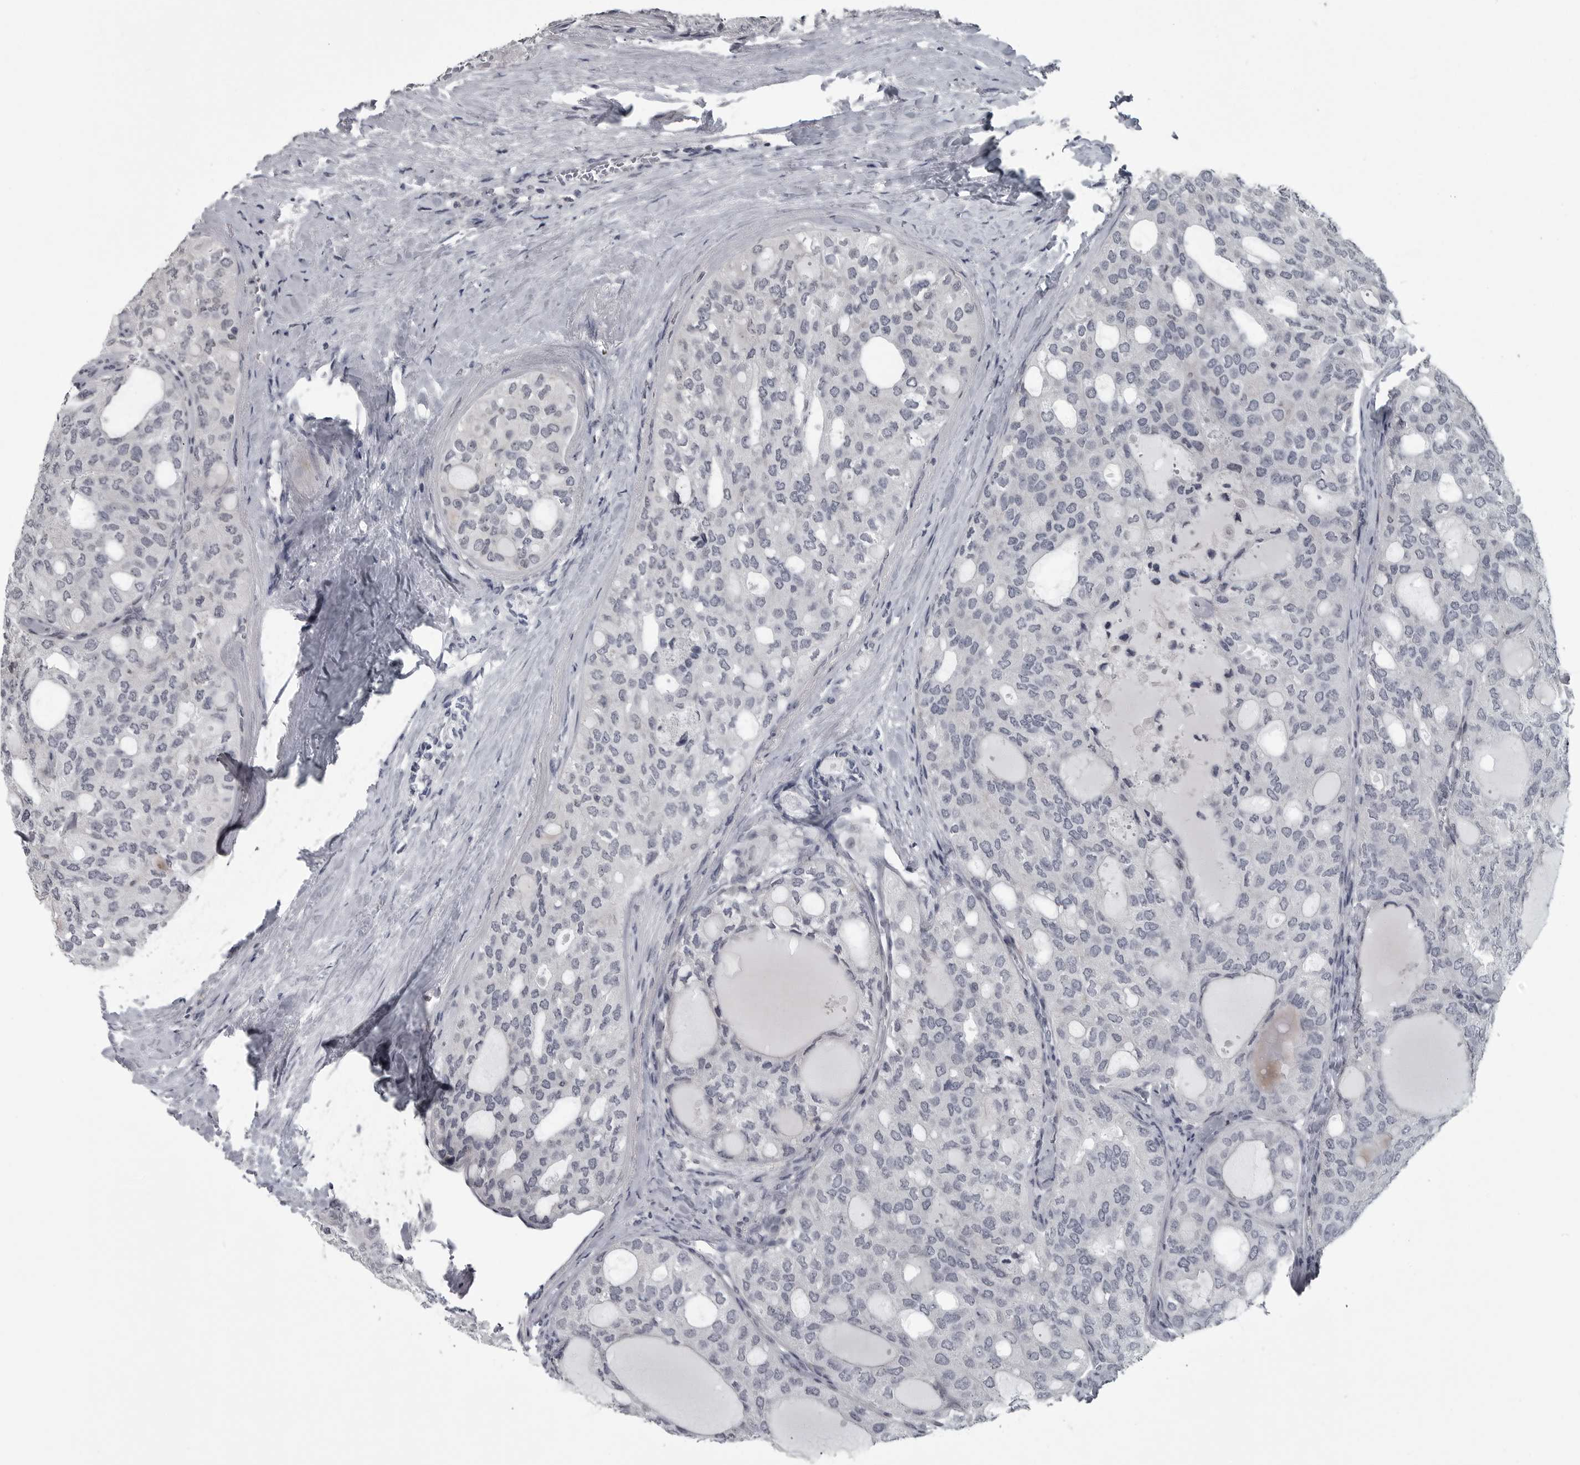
{"staining": {"intensity": "negative", "quantity": "none", "location": "none"}, "tissue": "thyroid cancer", "cell_type": "Tumor cells", "image_type": "cancer", "snomed": [{"axis": "morphology", "description": "Follicular adenoma carcinoma, NOS"}, {"axis": "topography", "description": "Thyroid gland"}], "caption": "This is an IHC micrograph of thyroid cancer (follicular adenoma carcinoma). There is no positivity in tumor cells.", "gene": "LYSMD1", "patient": {"sex": "male", "age": 75}}